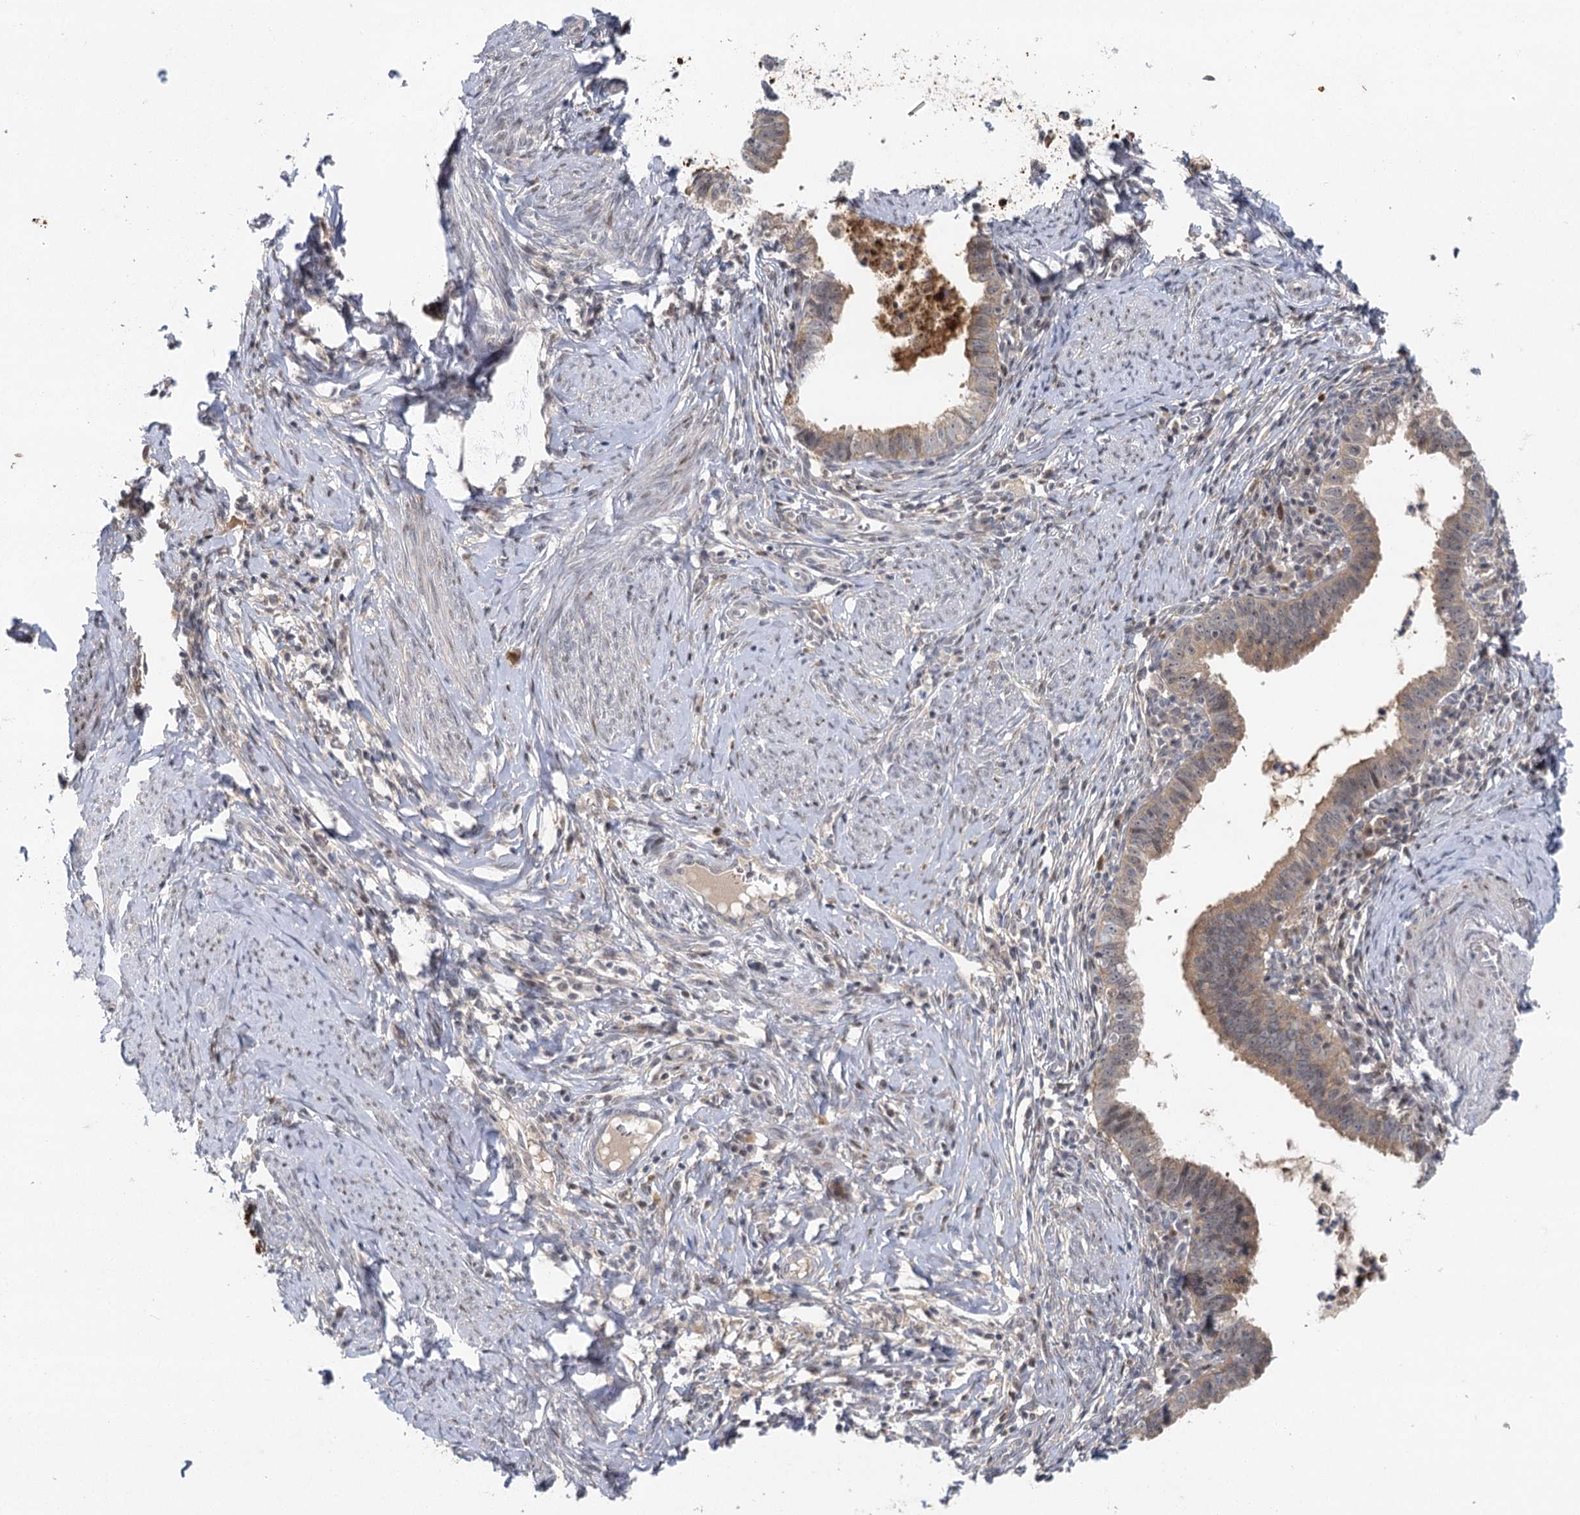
{"staining": {"intensity": "moderate", "quantity": "<25%", "location": "cytoplasmic/membranous"}, "tissue": "cervical cancer", "cell_type": "Tumor cells", "image_type": "cancer", "snomed": [{"axis": "morphology", "description": "Adenocarcinoma, NOS"}, {"axis": "topography", "description": "Cervix"}], "caption": "IHC (DAB) staining of human adenocarcinoma (cervical) demonstrates moderate cytoplasmic/membranous protein expression in approximately <25% of tumor cells.", "gene": "IL11RA", "patient": {"sex": "female", "age": 36}}